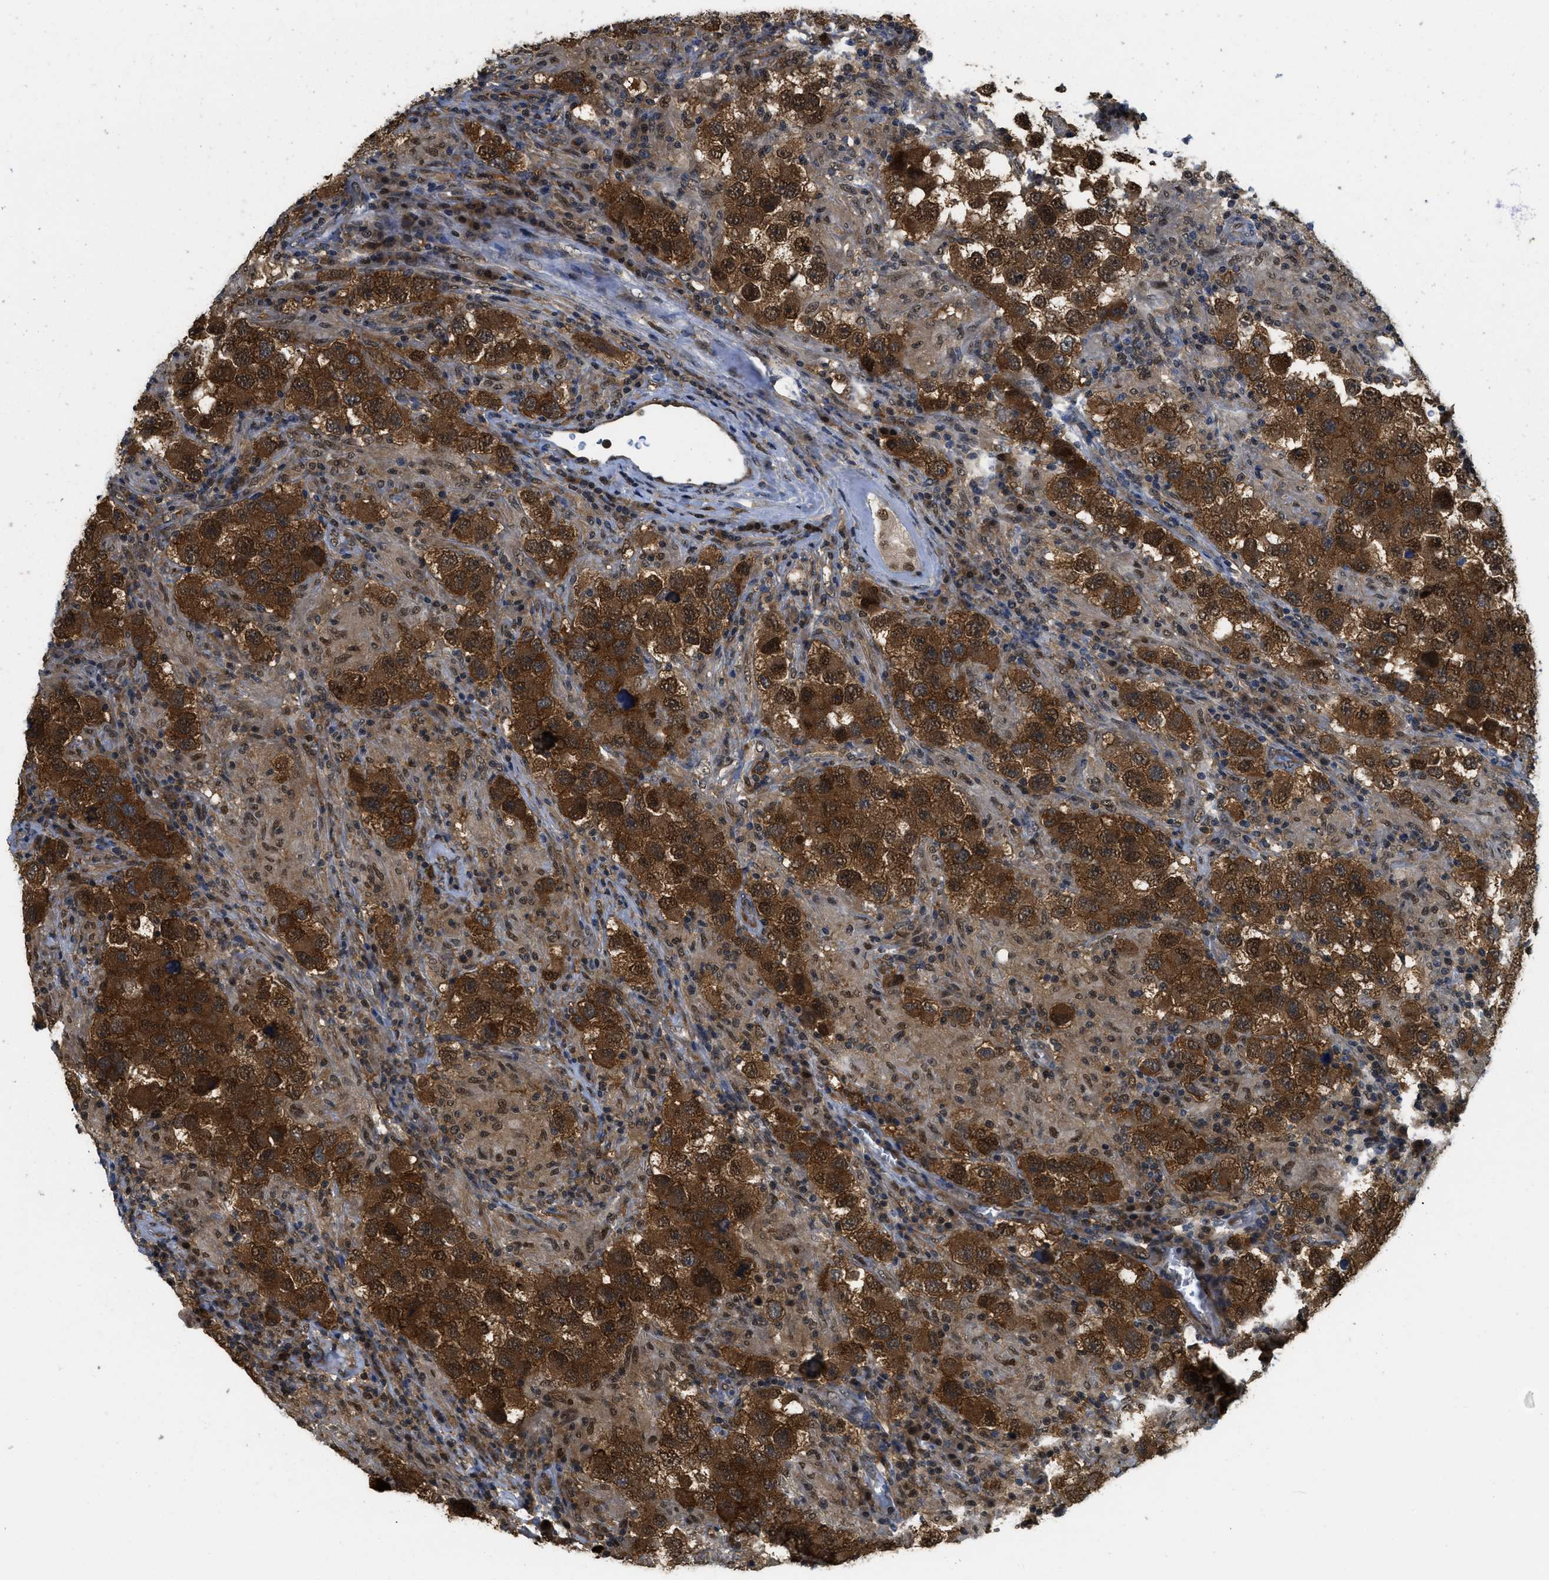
{"staining": {"intensity": "strong", "quantity": ">75%", "location": "cytoplasmic/membranous"}, "tissue": "testis cancer", "cell_type": "Tumor cells", "image_type": "cancer", "snomed": [{"axis": "morphology", "description": "Carcinoma, Embryonal, NOS"}, {"axis": "topography", "description": "Testis"}], "caption": "Immunohistochemistry (IHC) photomicrograph of neoplastic tissue: testis embryonal carcinoma stained using immunohistochemistry (IHC) shows high levels of strong protein expression localized specifically in the cytoplasmic/membranous of tumor cells, appearing as a cytoplasmic/membranous brown color.", "gene": "PSMC5", "patient": {"sex": "male", "age": 21}}